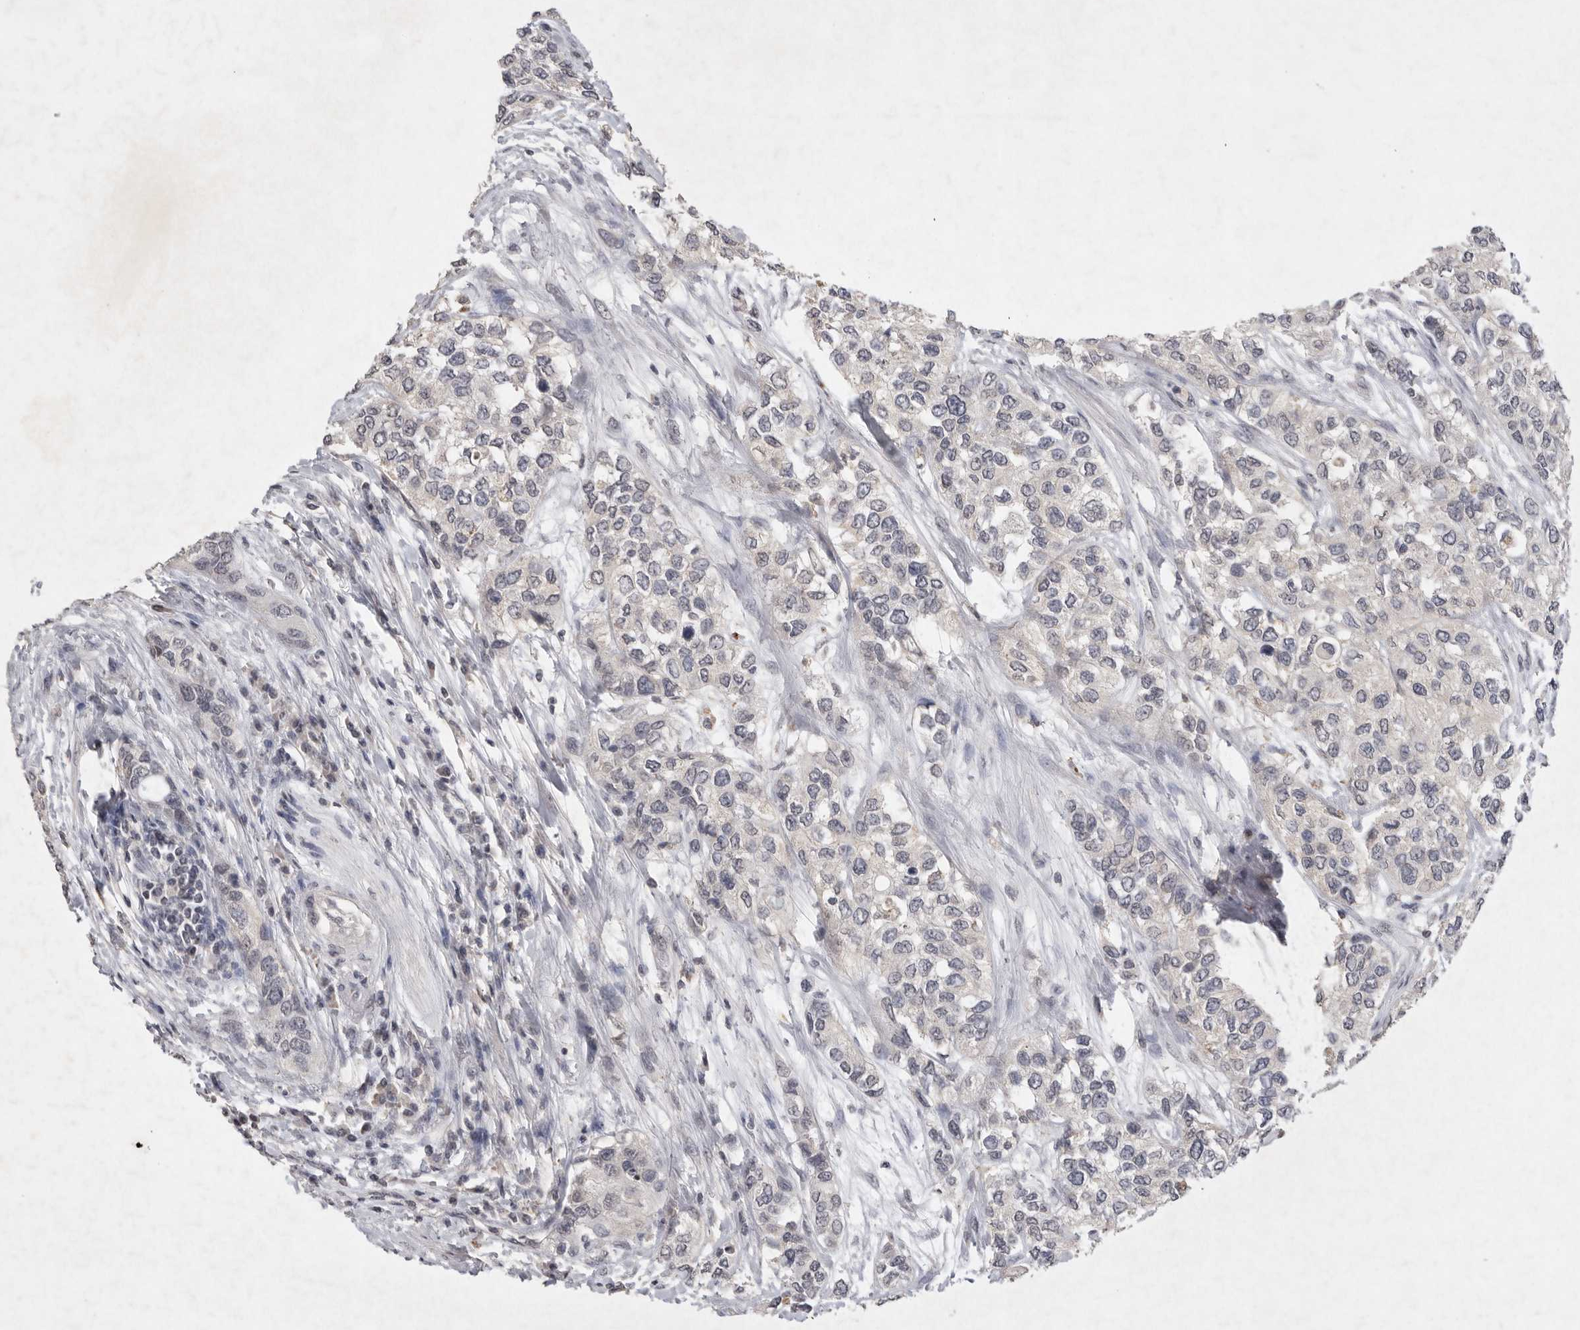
{"staining": {"intensity": "negative", "quantity": "none", "location": "none"}, "tissue": "urothelial cancer", "cell_type": "Tumor cells", "image_type": "cancer", "snomed": [{"axis": "morphology", "description": "Urothelial carcinoma, High grade"}, {"axis": "topography", "description": "Urinary bladder"}], "caption": "IHC photomicrograph of urothelial cancer stained for a protein (brown), which exhibits no expression in tumor cells.", "gene": "APLNR", "patient": {"sex": "female", "age": 56}}